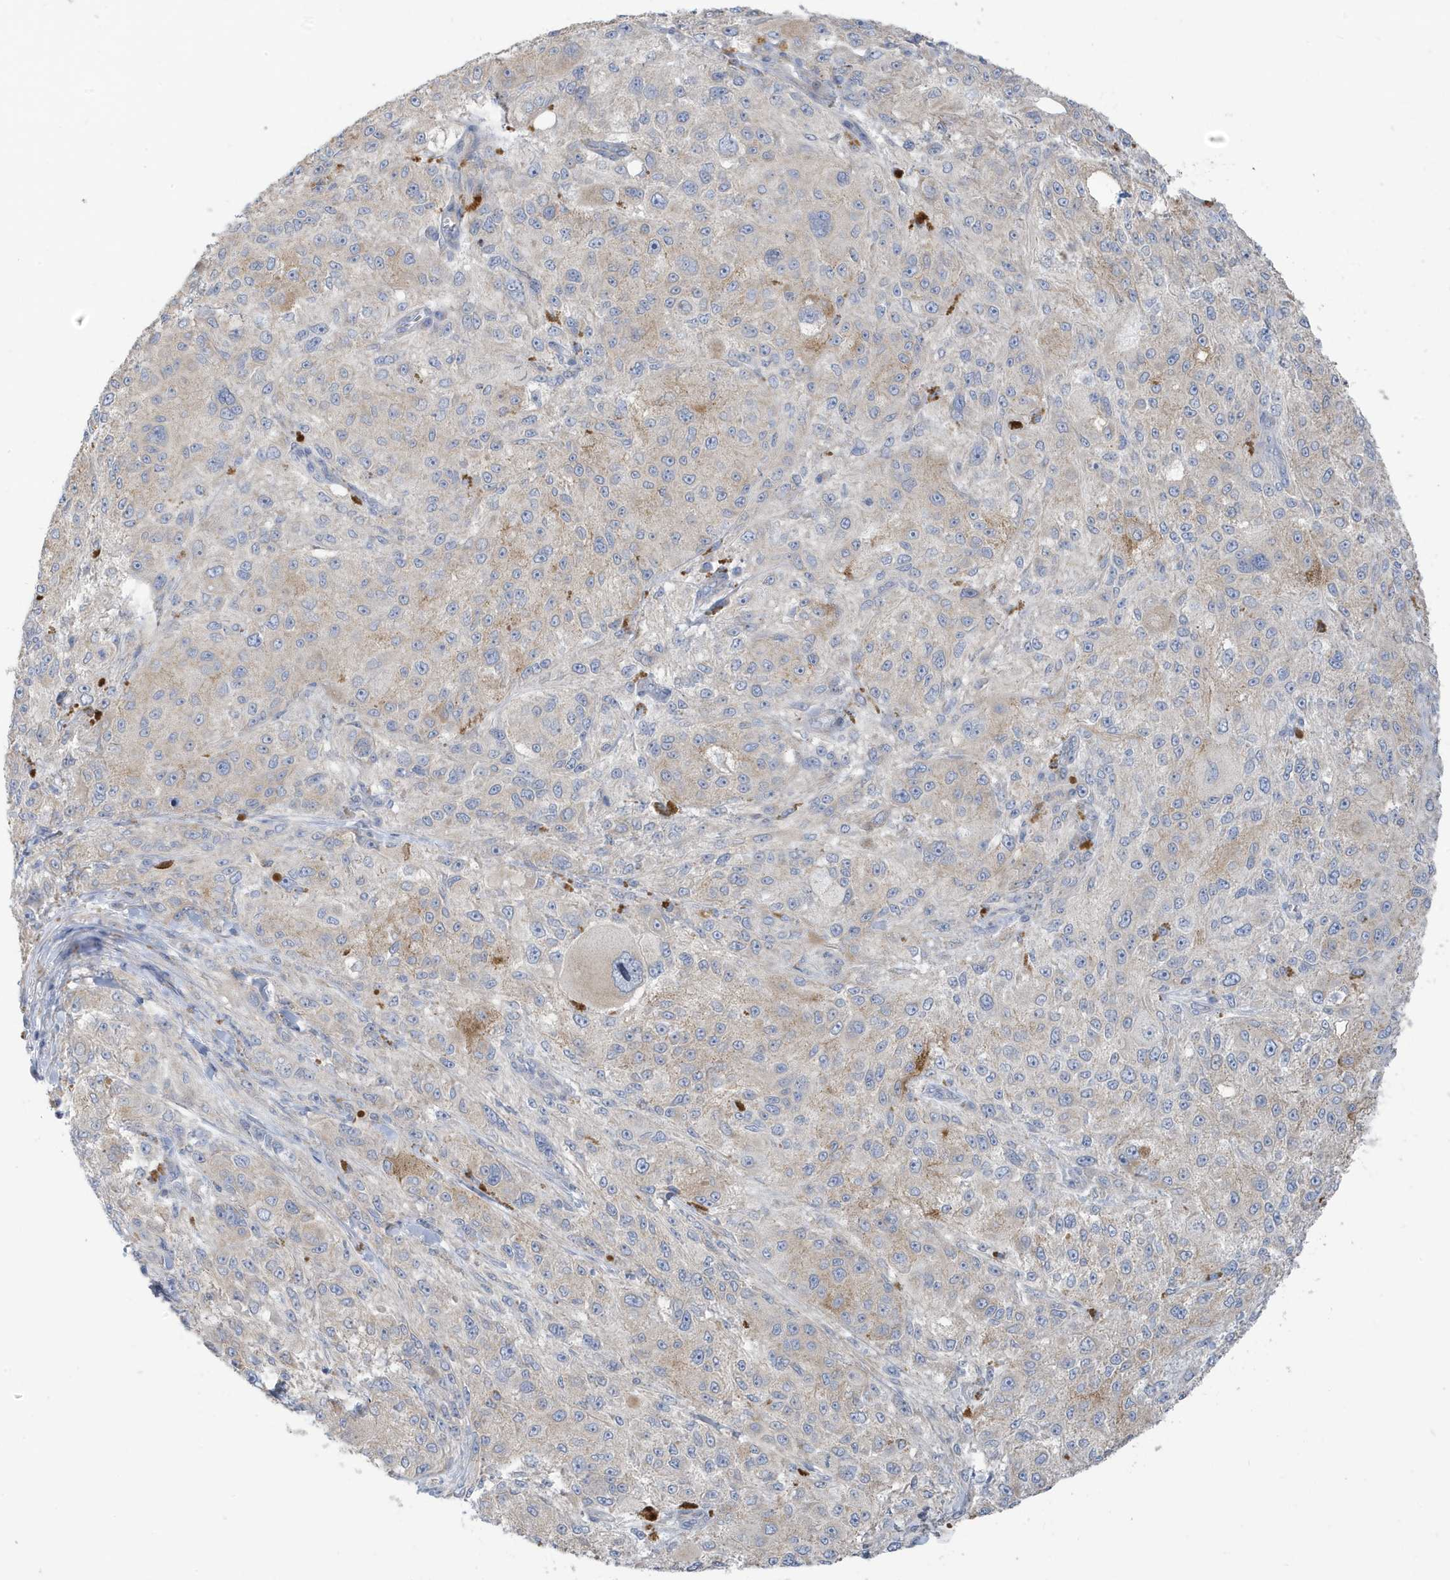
{"staining": {"intensity": "negative", "quantity": "none", "location": "none"}, "tissue": "melanoma", "cell_type": "Tumor cells", "image_type": "cancer", "snomed": [{"axis": "morphology", "description": "Necrosis, NOS"}, {"axis": "morphology", "description": "Malignant melanoma, NOS"}, {"axis": "topography", "description": "Skin"}], "caption": "Tumor cells show no significant expression in melanoma. Nuclei are stained in blue.", "gene": "ATP13A5", "patient": {"sex": "female", "age": 87}}